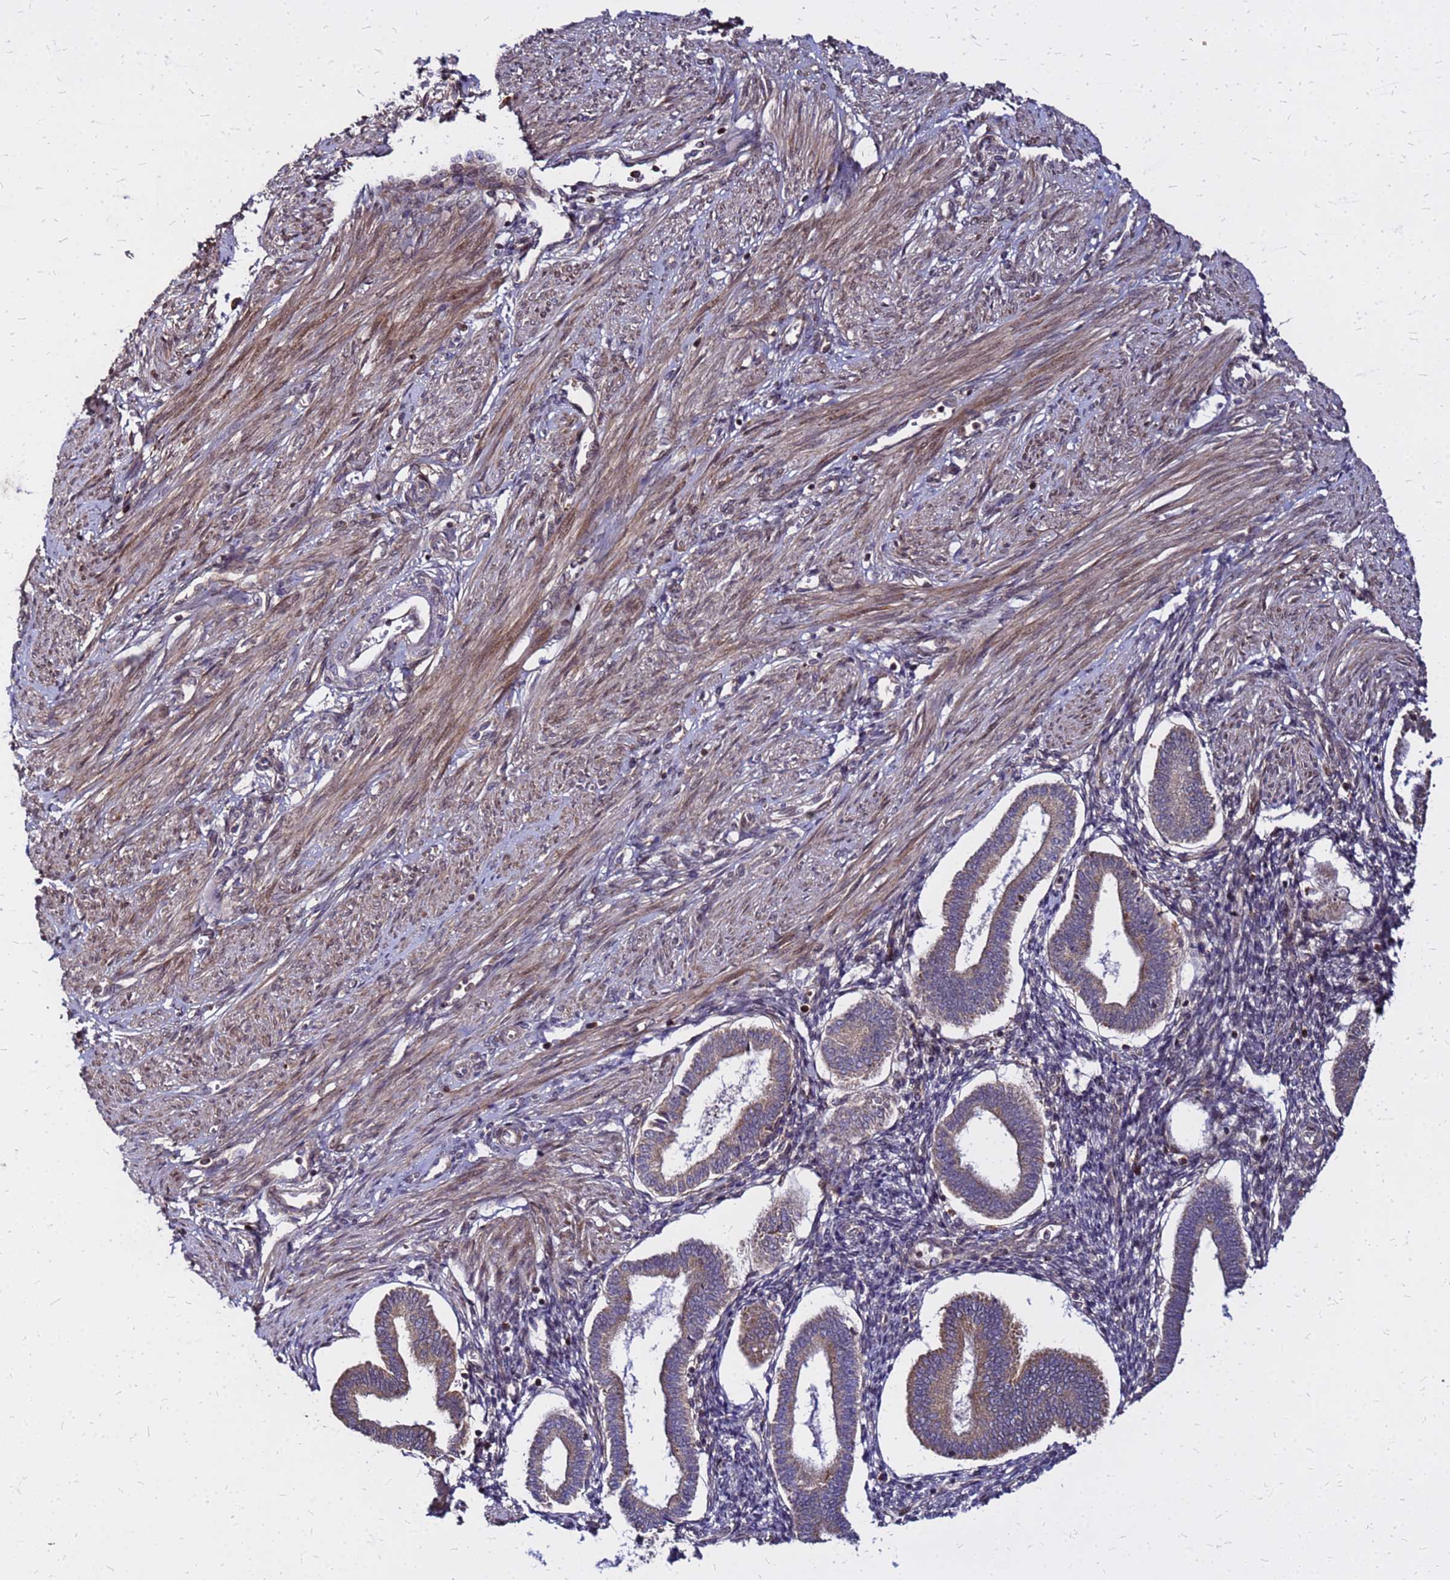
{"staining": {"intensity": "weak", "quantity": "25%-75%", "location": "cytoplasmic/membranous"}, "tissue": "endometrium", "cell_type": "Cells in endometrial stroma", "image_type": "normal", "snomed": [{"axis": "morphology", "description": "Normal tissue, NOS"}, {"axis": "topography", "description": "Endometrium"}], "caption": "Protein staining of benign endometrium demonstrates weak cytoplasmic/membranous expression in approximately 25%-75% of cells in endometrial stroma. The staining was performed using DAB, with brown indicating positive protein expression. Nuclei are stained blue with hematoxylin.", "gene": "CYBC1", "patient": {"sex": "female", "age": 24}}